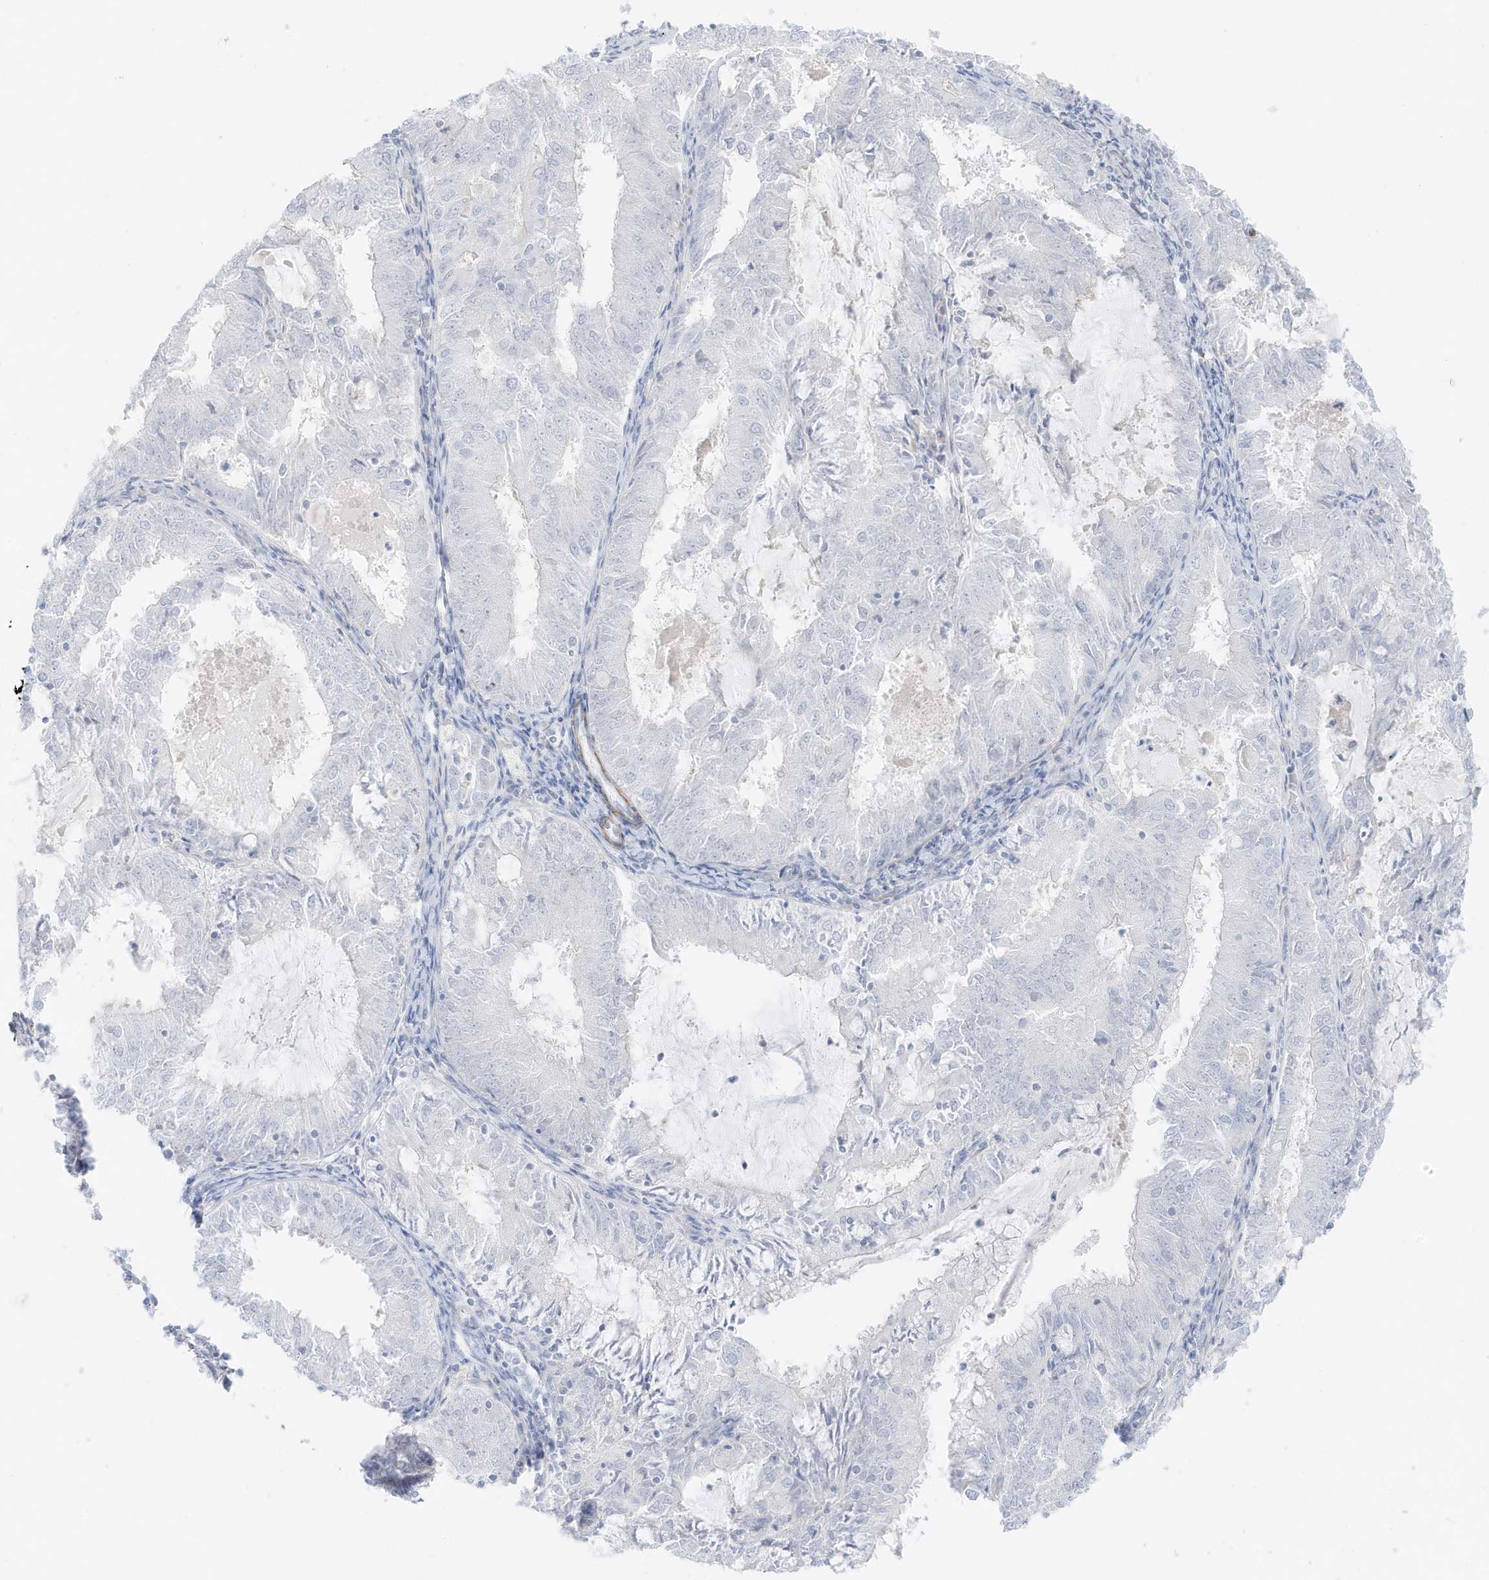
{"staining": {"intensity": "negative", "quantity": "none", "location": "none"}, "tissue": "endometrial cancer", "cell_type": "Tumor cells", "image_type": "cancer", "snomed": [{"axis": "morphology", "description": "Adenocarcinoma, NOS"}, {"axis": "topography", "description": "Endometrium"}], "caption": "An IHC photomicrograph of adenocarcinoma (endometrial) is shown. There is no staining in tumor cells of adenocarcinoma (endometrial).", "gene": "SLC22A13", "patient": {"sex": "female", "age": 57}}